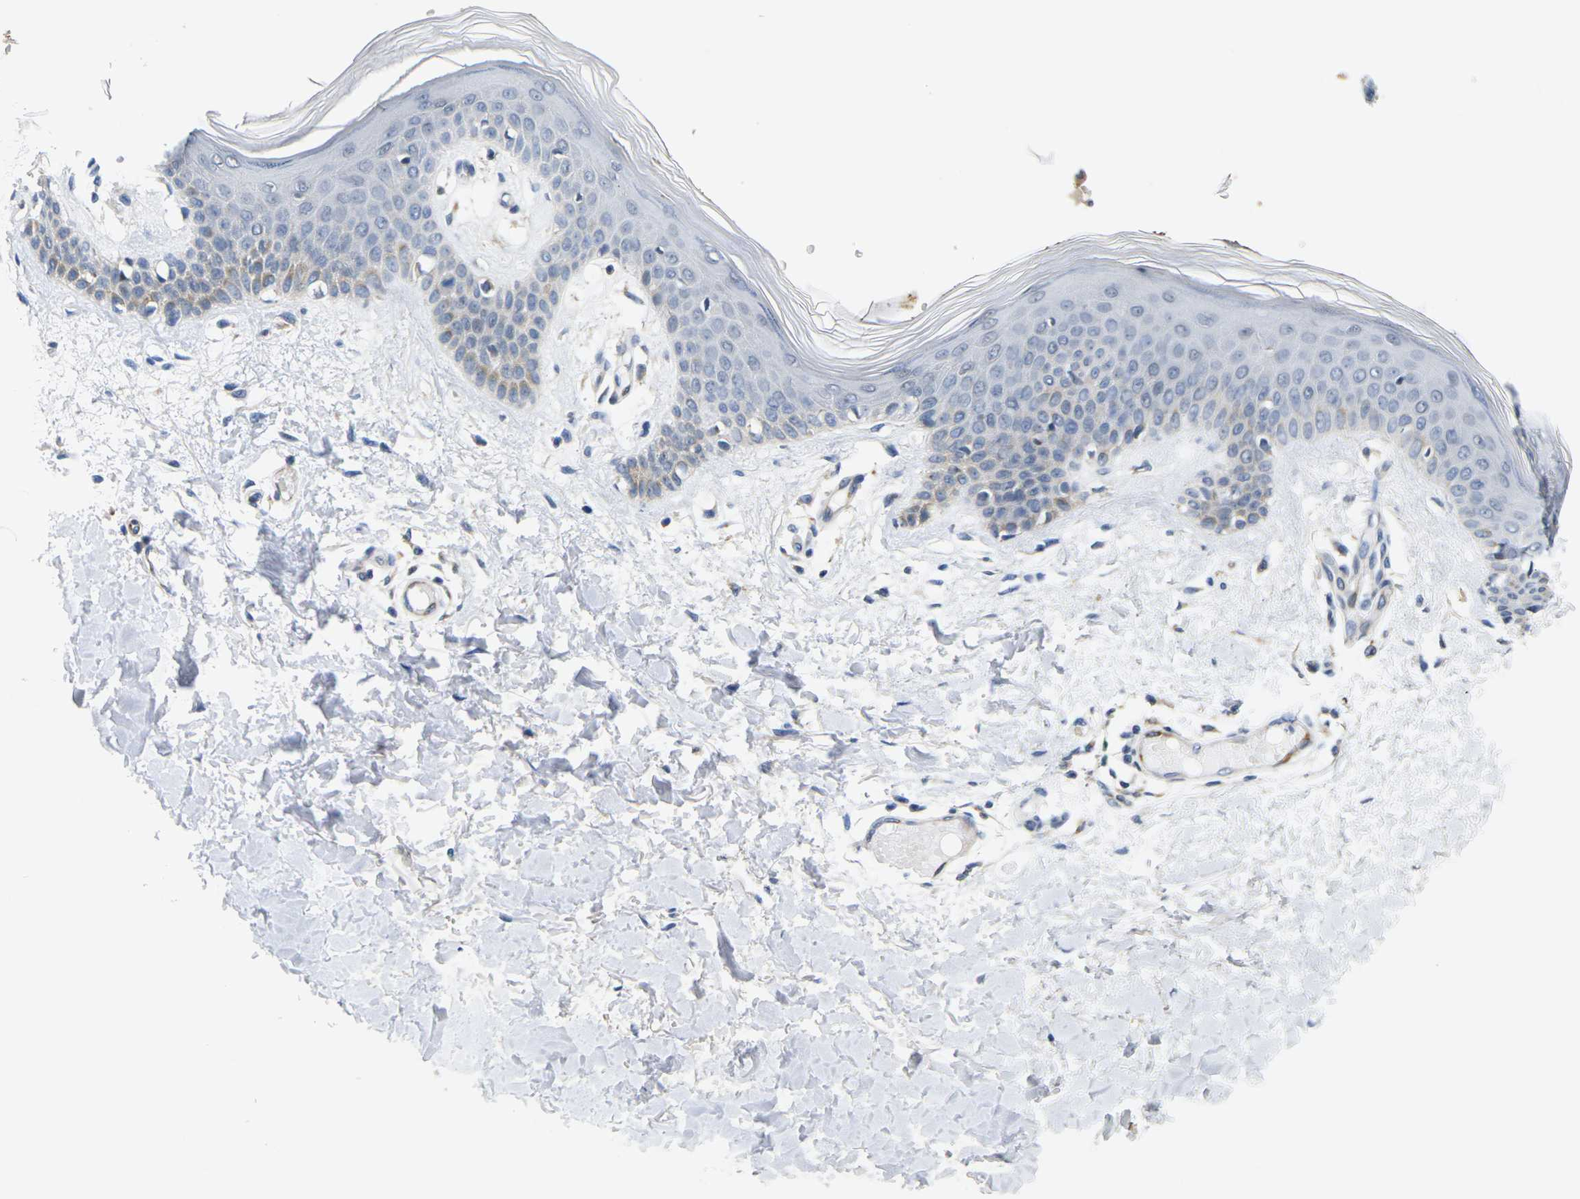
{"staining": {"intensity": "negative", "quantity": "none", "location": "none"}, "tissue": "skin", "cell_type": "Fibroblasts", "image_type": "normal", "snomed": [{"axis": "morphology", "description": "Normal tissue, NOS"}, {"axis": "topography", "description": "Skin"}], "caption": "DAB immunohistochemical staining of benign skin demonstrates no significant expression in fibroblasts. Brightfield microscopy of IHC stained with DAB (3,3'-diaminobenzidine) (brown) and hematoxylin (blue), captured at high magnification.", "gene": "OTOF", "patient": {"sex": "male", "age": 53}}